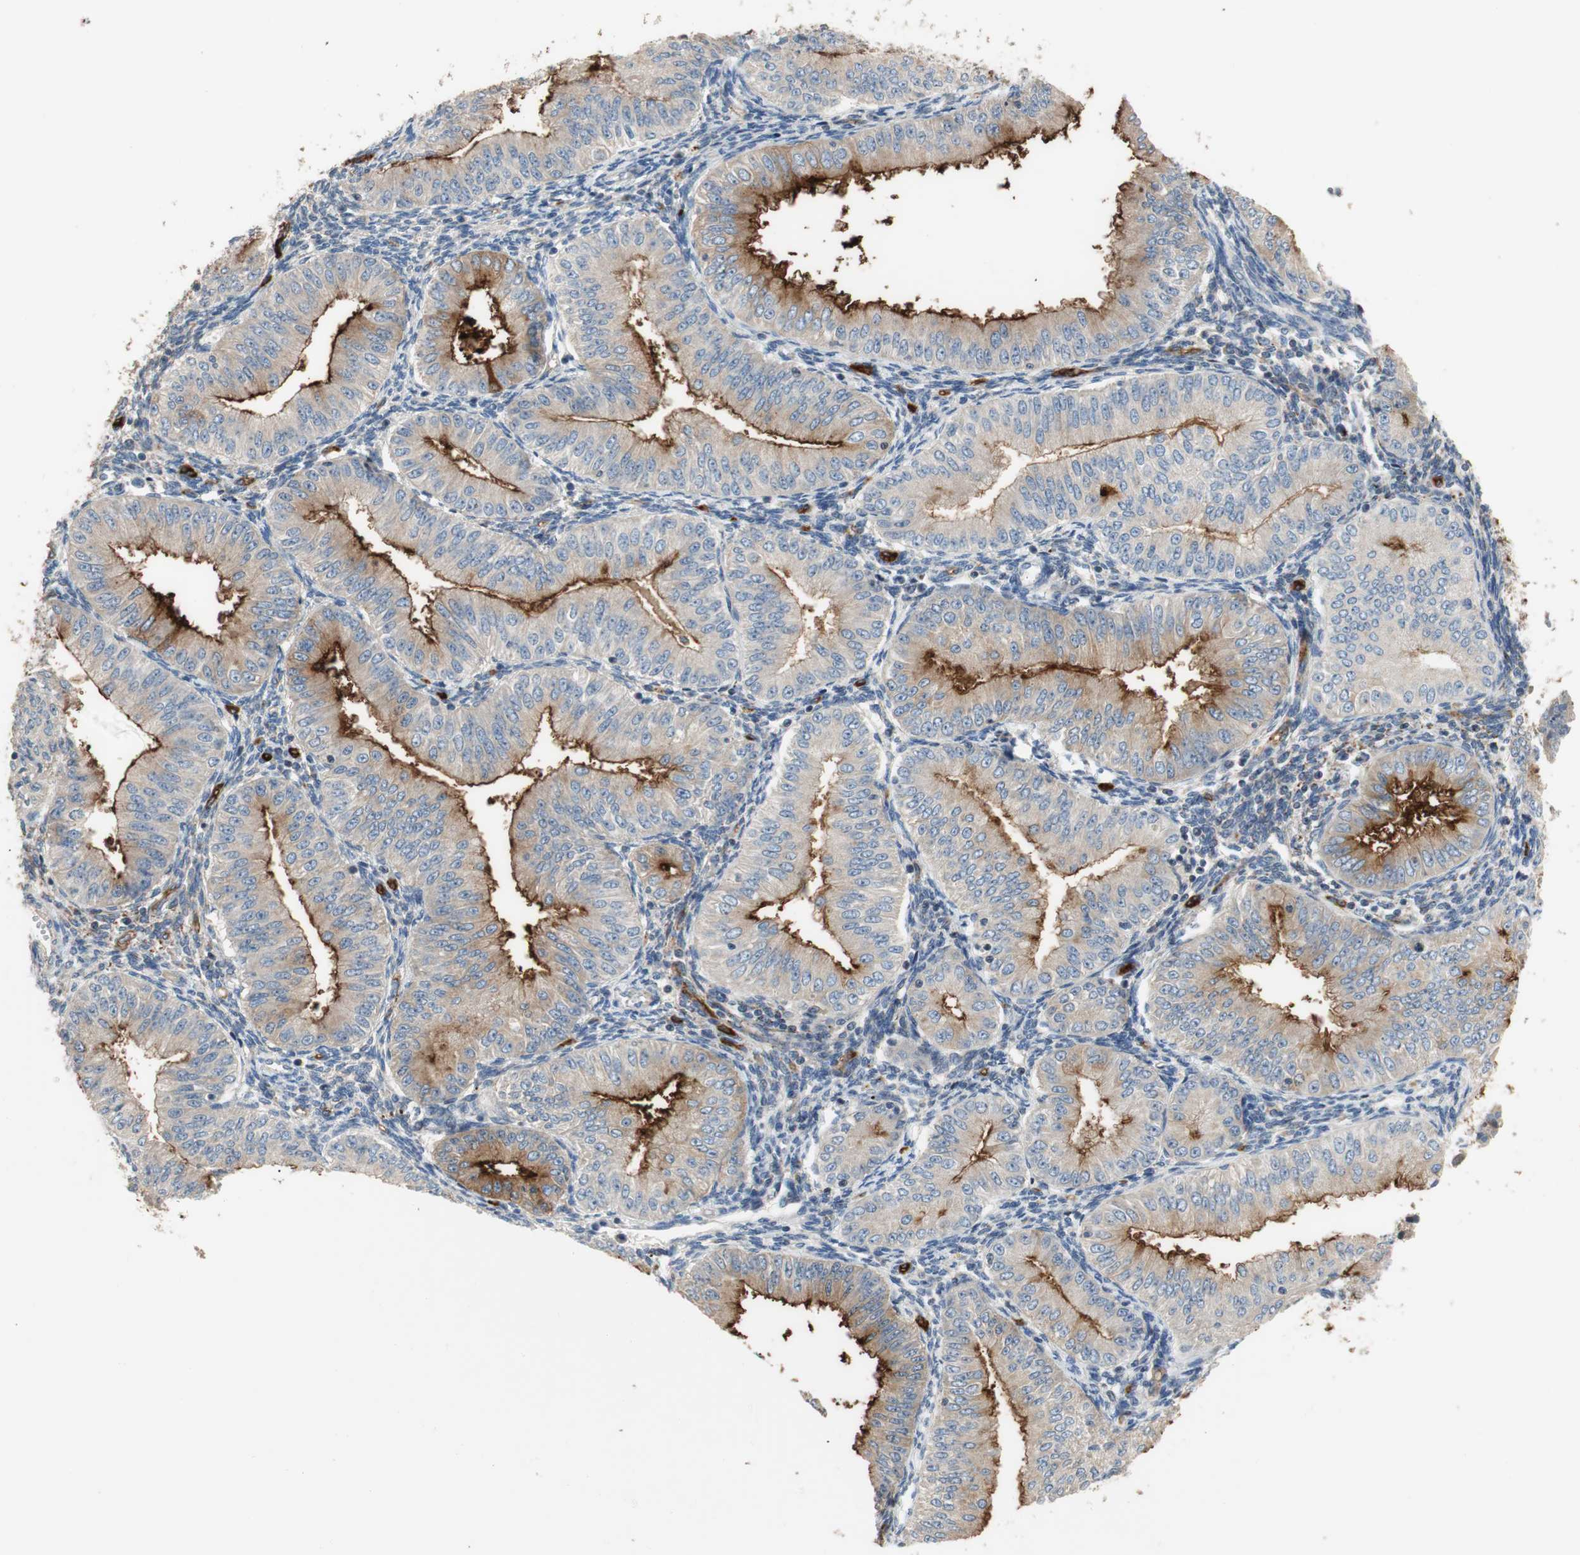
{"staining": {"intensity": "strong", "quantity": "25%-75%", "location": "cytoplasmic/membranous"}, "tissue": "endometrial cancer", "cell_type": "Tumor cells", "image_type": "cancer", "snomed": [{"axis": "morphology", "description": "Normal tissue, NOS"}, {"axis": "morphology", "description": "Adenocarcinoma, NOS"}, {"axis": "topography", "description": "Endometrium"}], "caption": "Protein staining of endometrial cancer (adenocarcinoma) tissue reveals strong cytoplasmic/membranous staining in about 25%-75% of tumor cells.", "gene": "ALPL", "patient": {"sex": "female", "age": 53}}